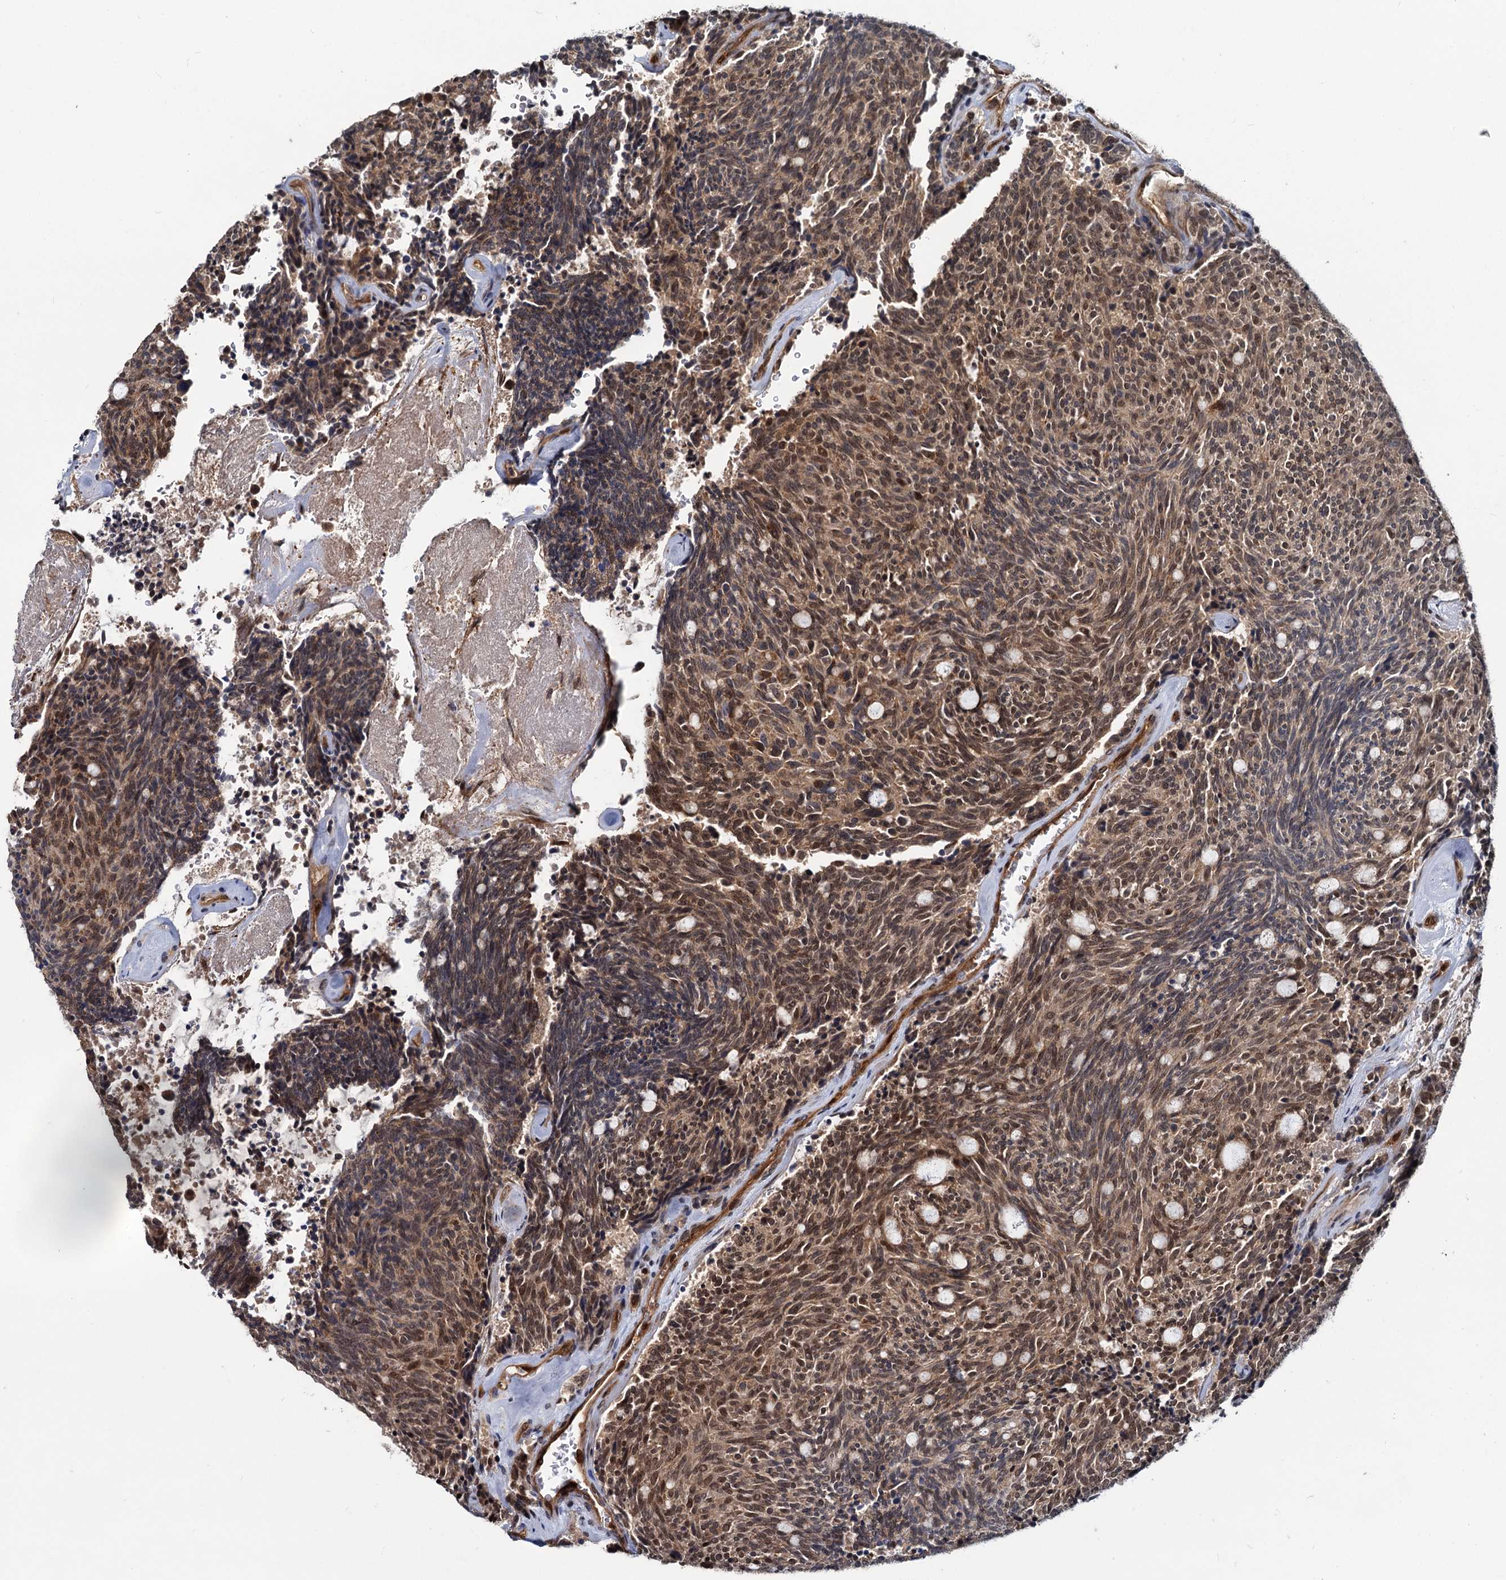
{"staining": {"intensity": "moderate", "quantity": ">75%", "location": "nuclear"}, "tissue": "carcinoid", "cell_type": "Tumor cells", "image_type": "cancer", "snomed": [{"axis": "morphology", "description": "Carcinoid, malignant, NOS"}, {"axis": "topography", "description": "Pancreas"}], "caption": "The immunohistochemical stain labels moderate nuclear staining in tumor cells of carcinoid tissue.", "gene": "UBLCP1", "patient": {"sex": "female", "age": 54}}